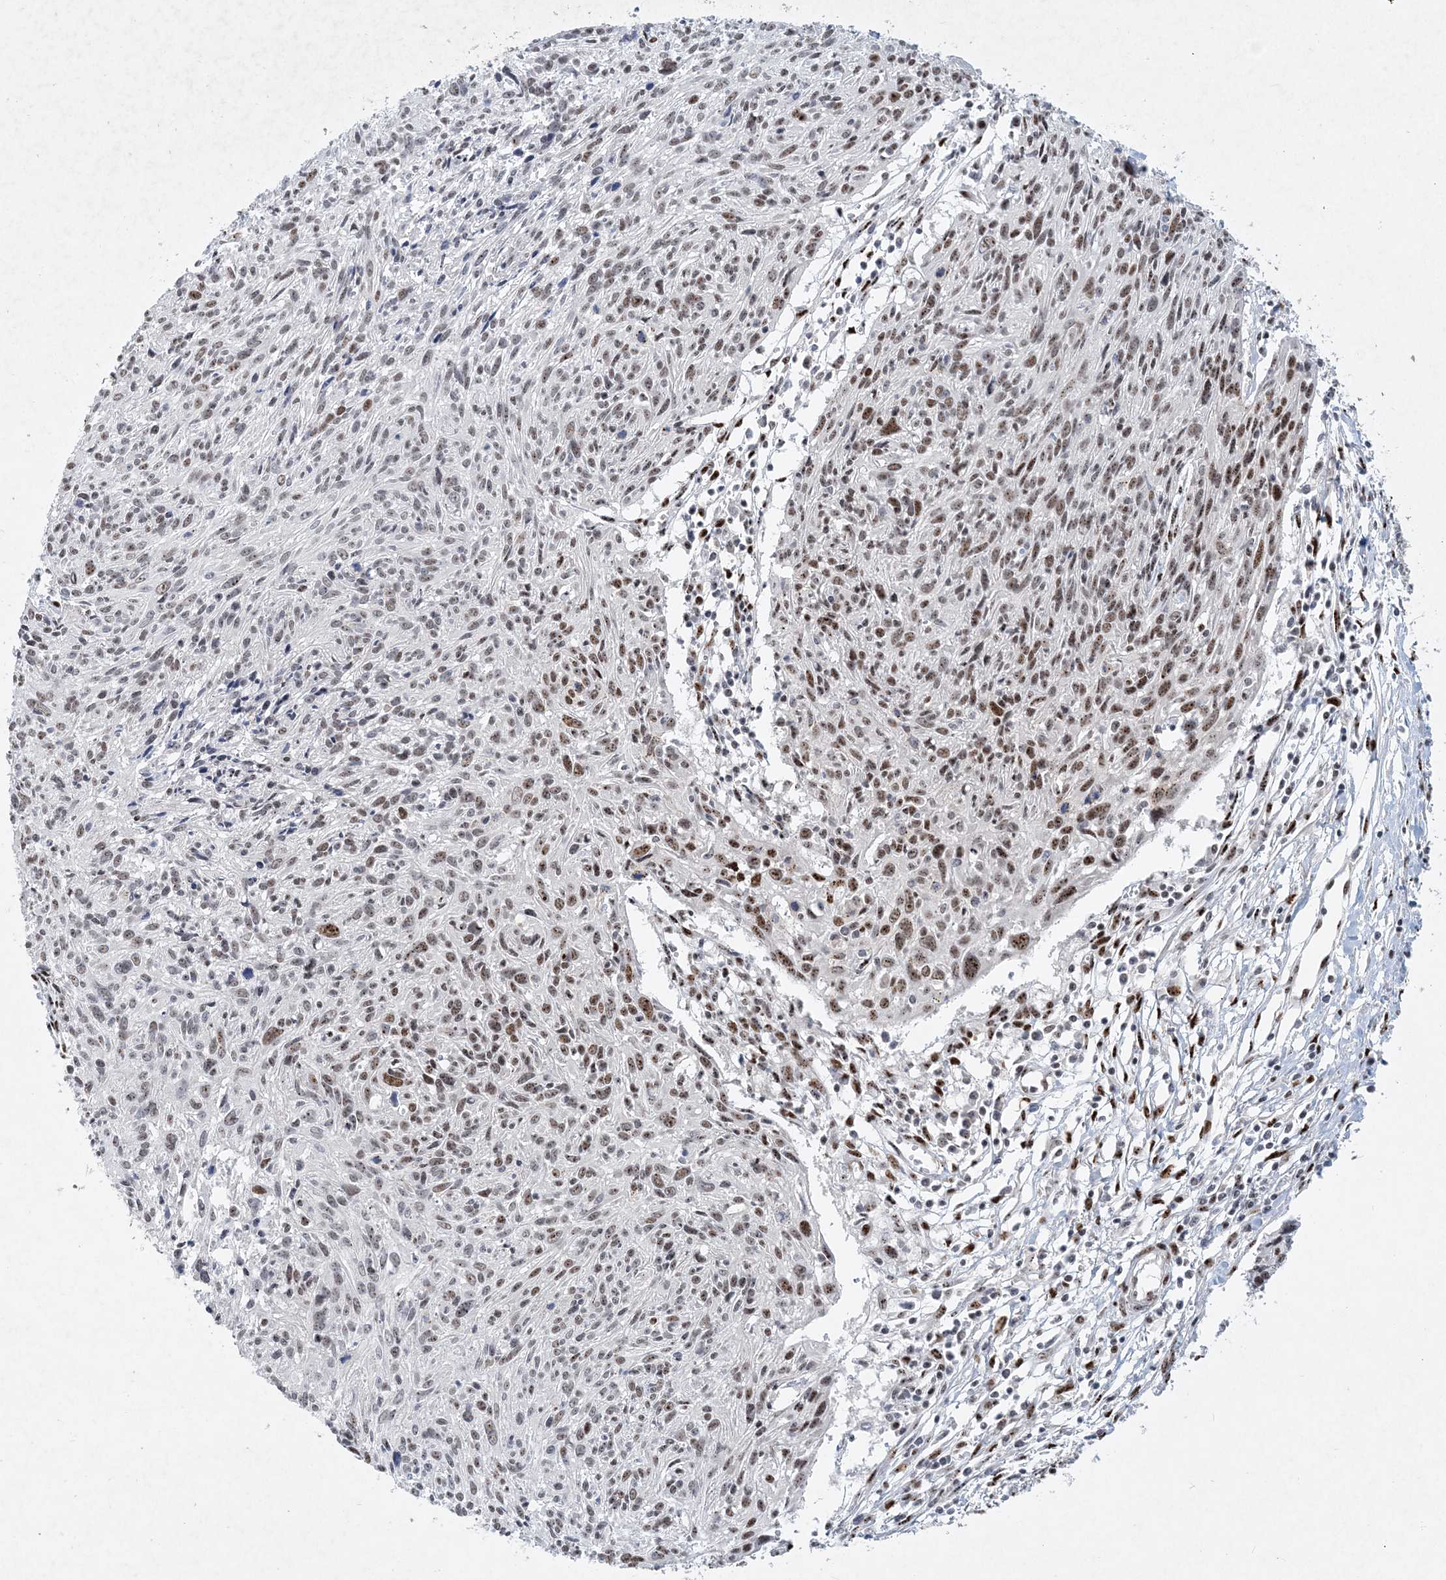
{"staining": {"intensity": "moderate", "quantity": ">75%", "location": "nuclear"}, "tissue": "cervical cancer", "cell_type": "Tumor cells", "image_type": "cancer", "snomed": [{"axis": "morphology", "description": "Squamous cell carcinoma, NOS"}, {"axis": "topography", "description": "Cervix"}], "caption": "Moderate nuclear positivity is present in approximately >75% of tumor cells in squamous cell carcinoma (cervical).", "gene": "GIN1", "patient": {"sex": "female", "age": 51}}